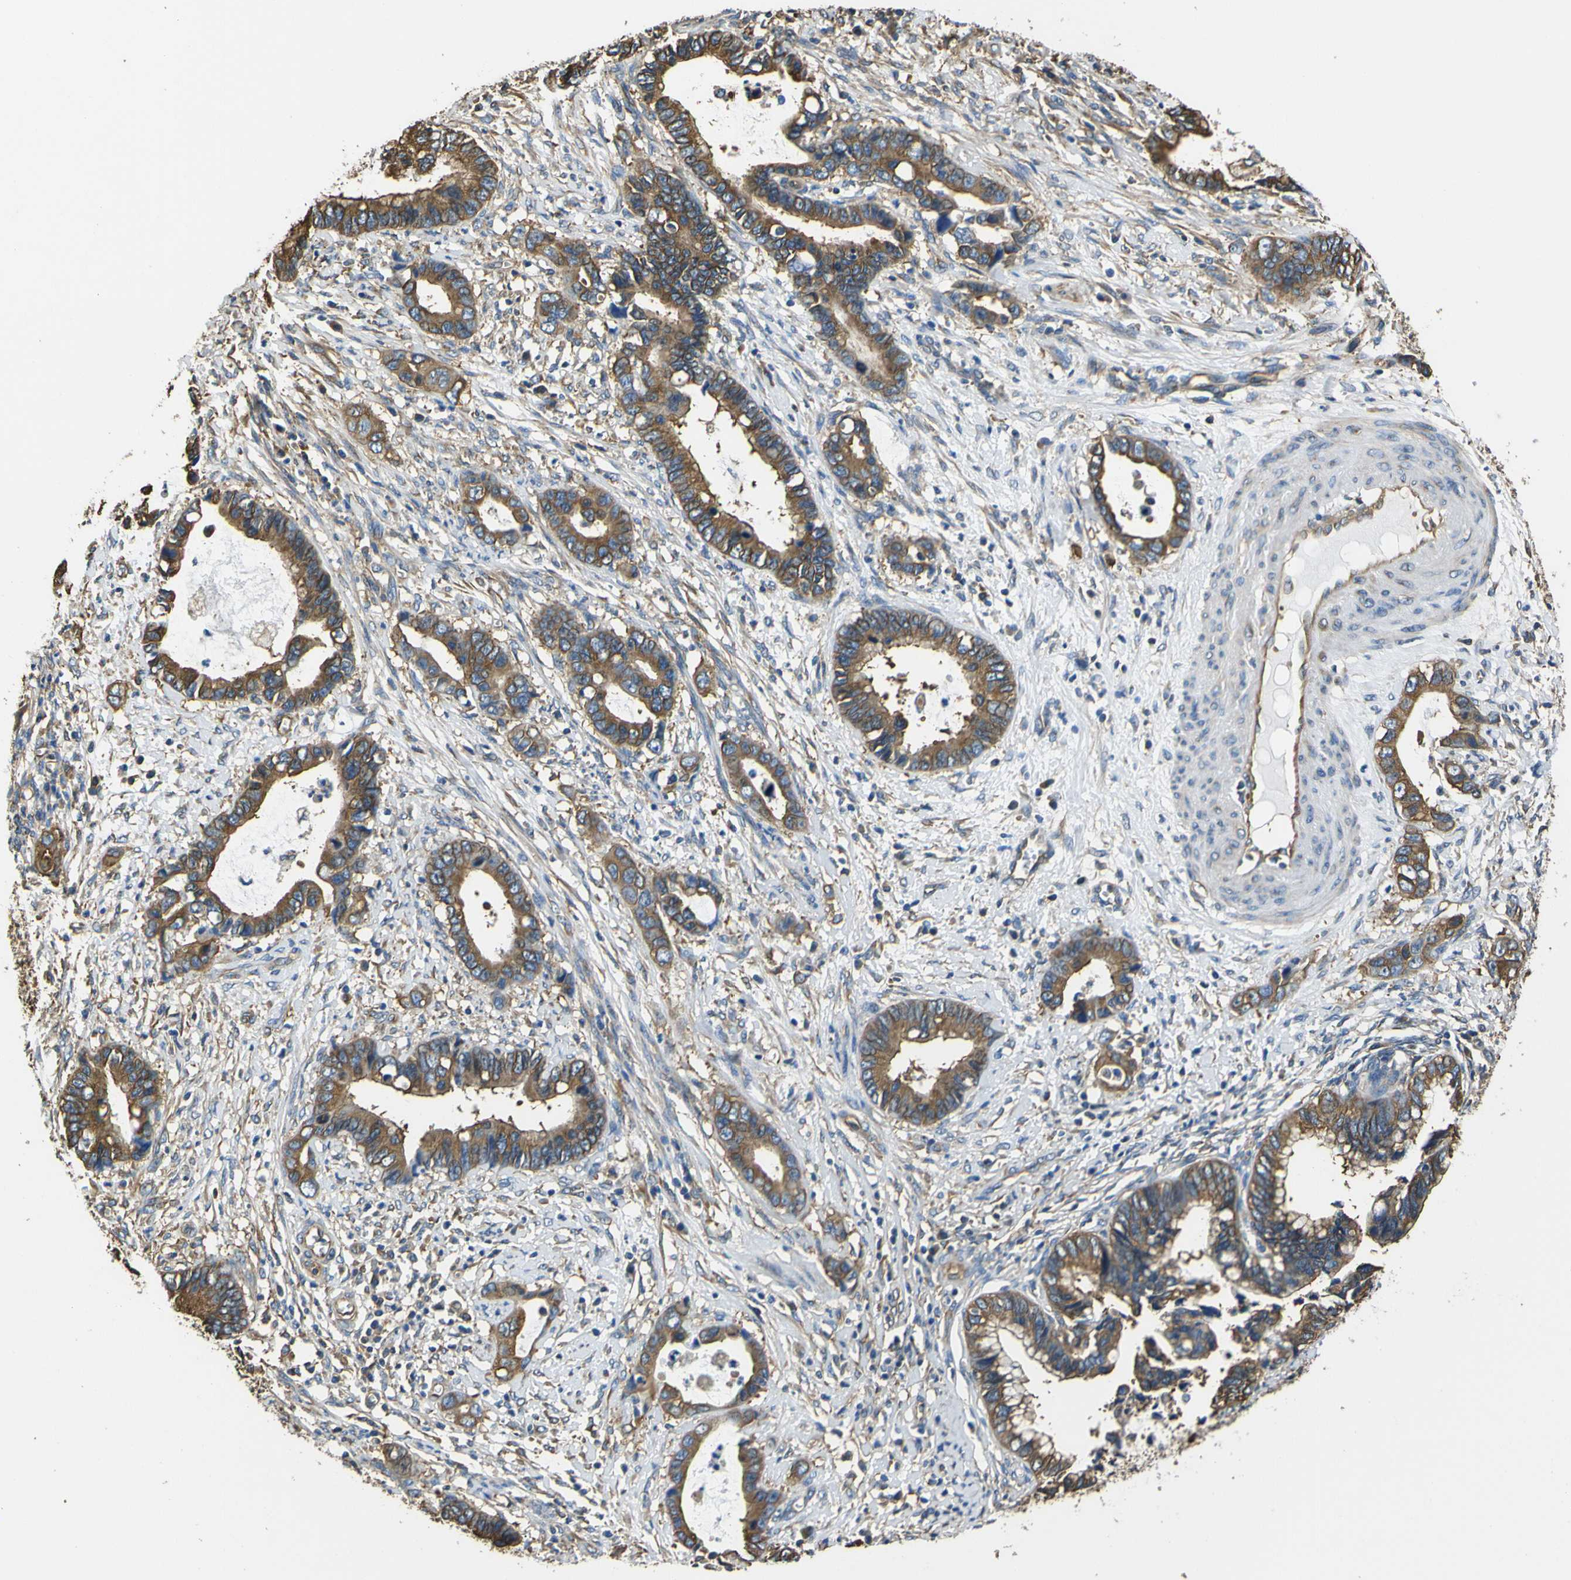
{"staining": {"intensity": "moderate", "quantity": ">75%", "location": "cytoplasmic/membranous"}, "tissue": "cervical cancer", "cell_type": "Tumor cells", "image_type": "cancer", "snomed": [{"axis": "morphology", "description": "Adenocarcinoma, NOS"}, {"axis": "topography", "description": "Cervix"}], "caption": "A brown stain labels moderate cytoplasmic/membranous staining of a protein in cervical adenocarcinoma tumor cells. (Brightfield microscopy of DAB IHC at high magnification).", "gene": "TUBB", "patient": {"sex": "female", "age": 44}}